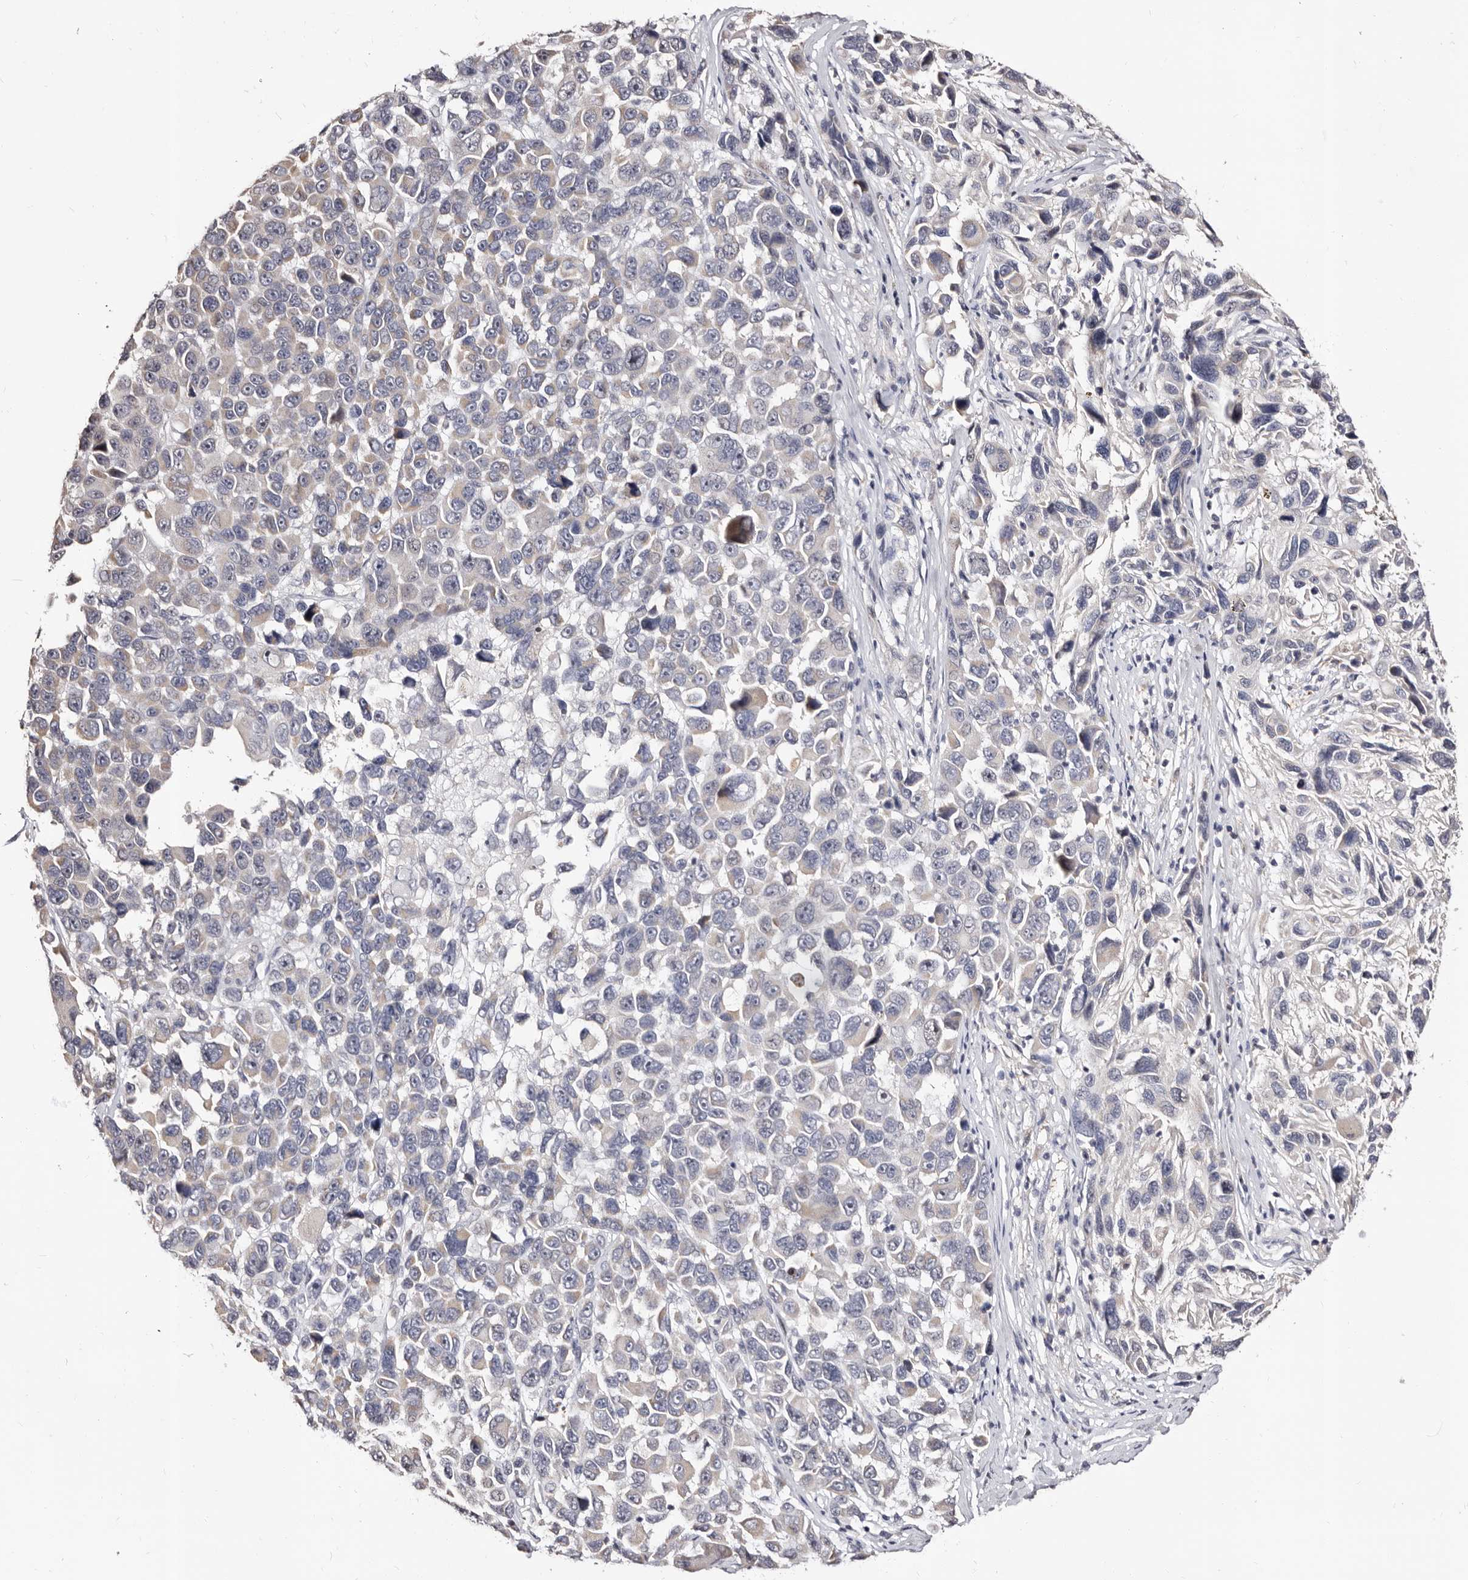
{"staining": {"intensity": "negative", "quantity": "none", "location": "none"}, "tissue": "melanoma", "cell_type": "Tumor cells", "image_type": "cancer", "snomed": [{"axis": "morphology", "description": "Malignant melanoma, NOS"}, {"axis": "topography", "description": "Skin"}], "caption": "Immunohistochemical staining of malignant melanoma shows no significant positivity in tumor cells.", "gene": "PTAFR", "patient": {"sex": "male", "age": 53}}